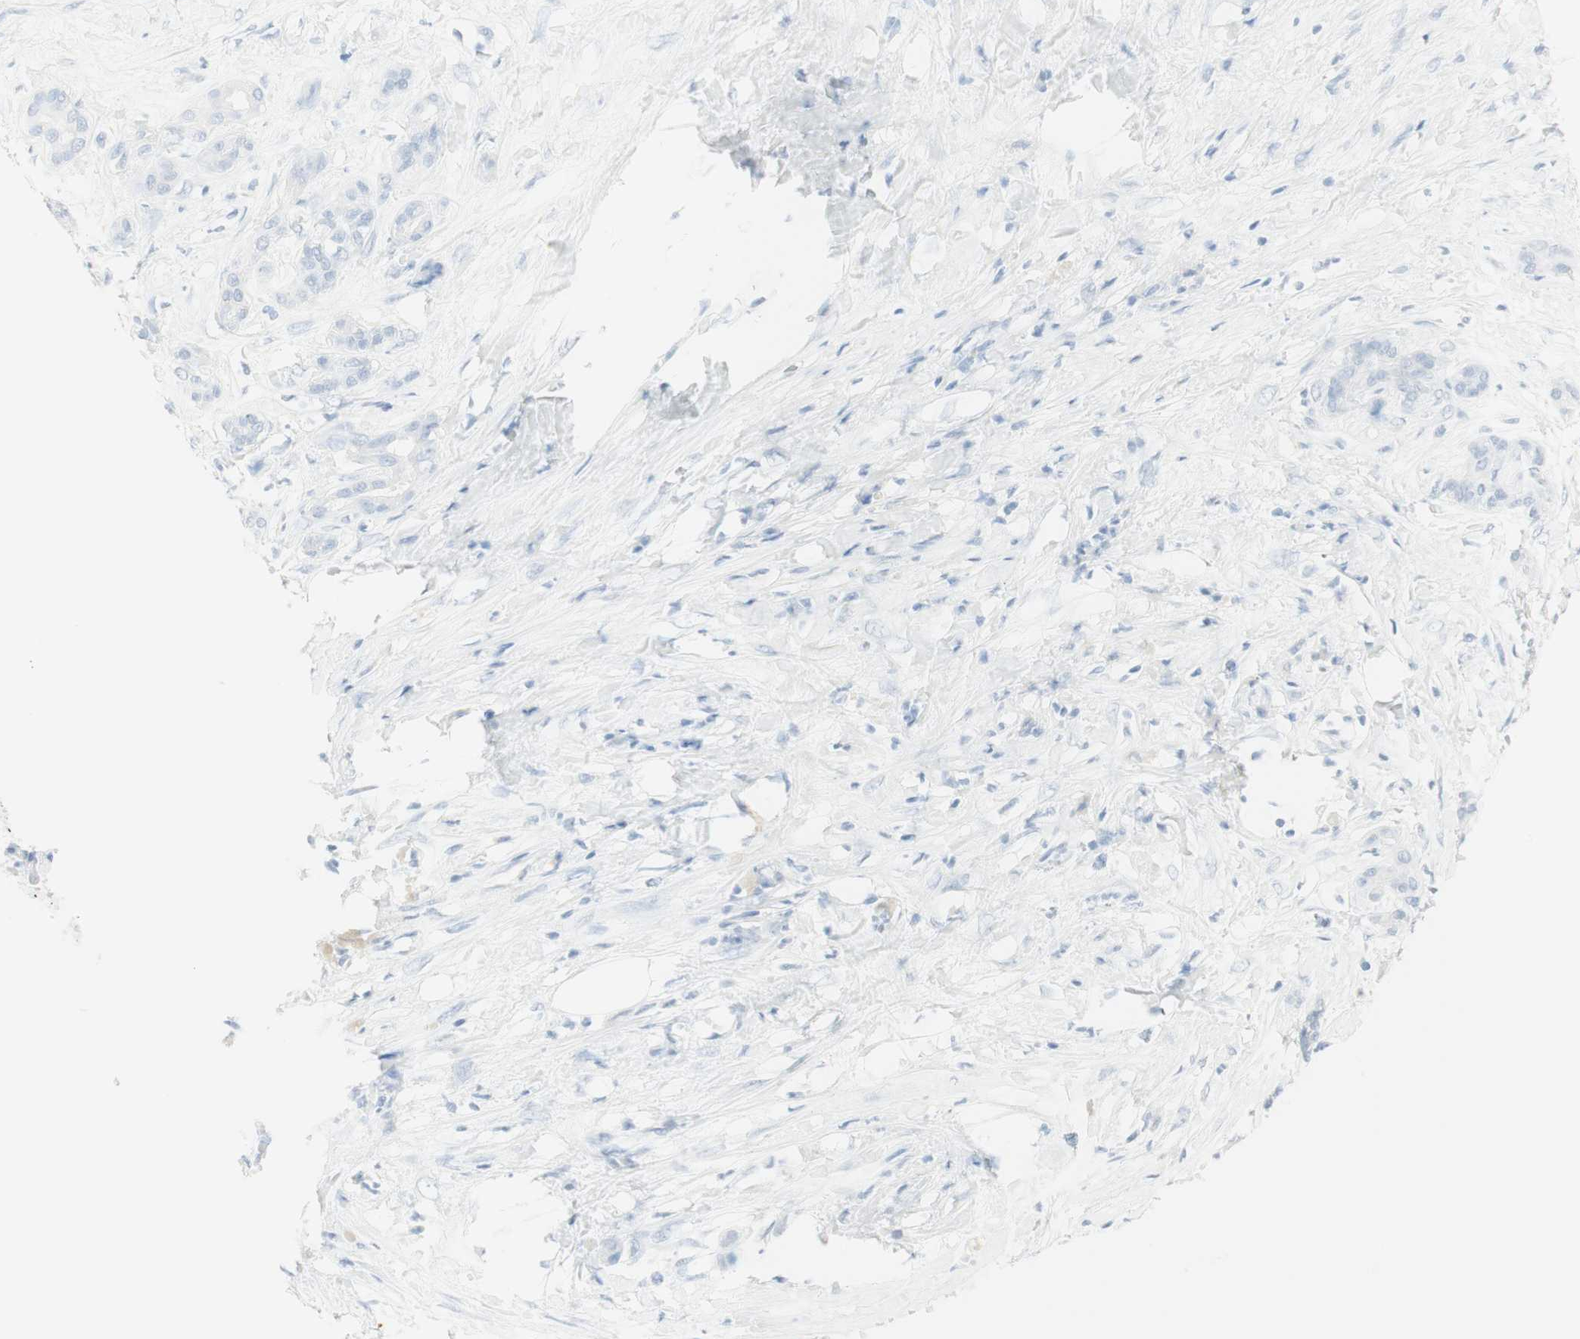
{"staining": {"intensity": "negative", "quantity": "none", "location": "none"}, "tissue": "pancreatic cancer", "cell_type": "Tumor cells", "image_type": "cancer", "snomed": [{"axis": "morphology", "description": "Adenocarcinoma, NOS"}, {"axis": "topography", "description": "Pancreas"}], "caption": "Tumor cells are negative for brown protein staining in pancreatic adenocarcinoma.", "gene": "NAPSA", "patient": {"sex": "male", "age": 41}}